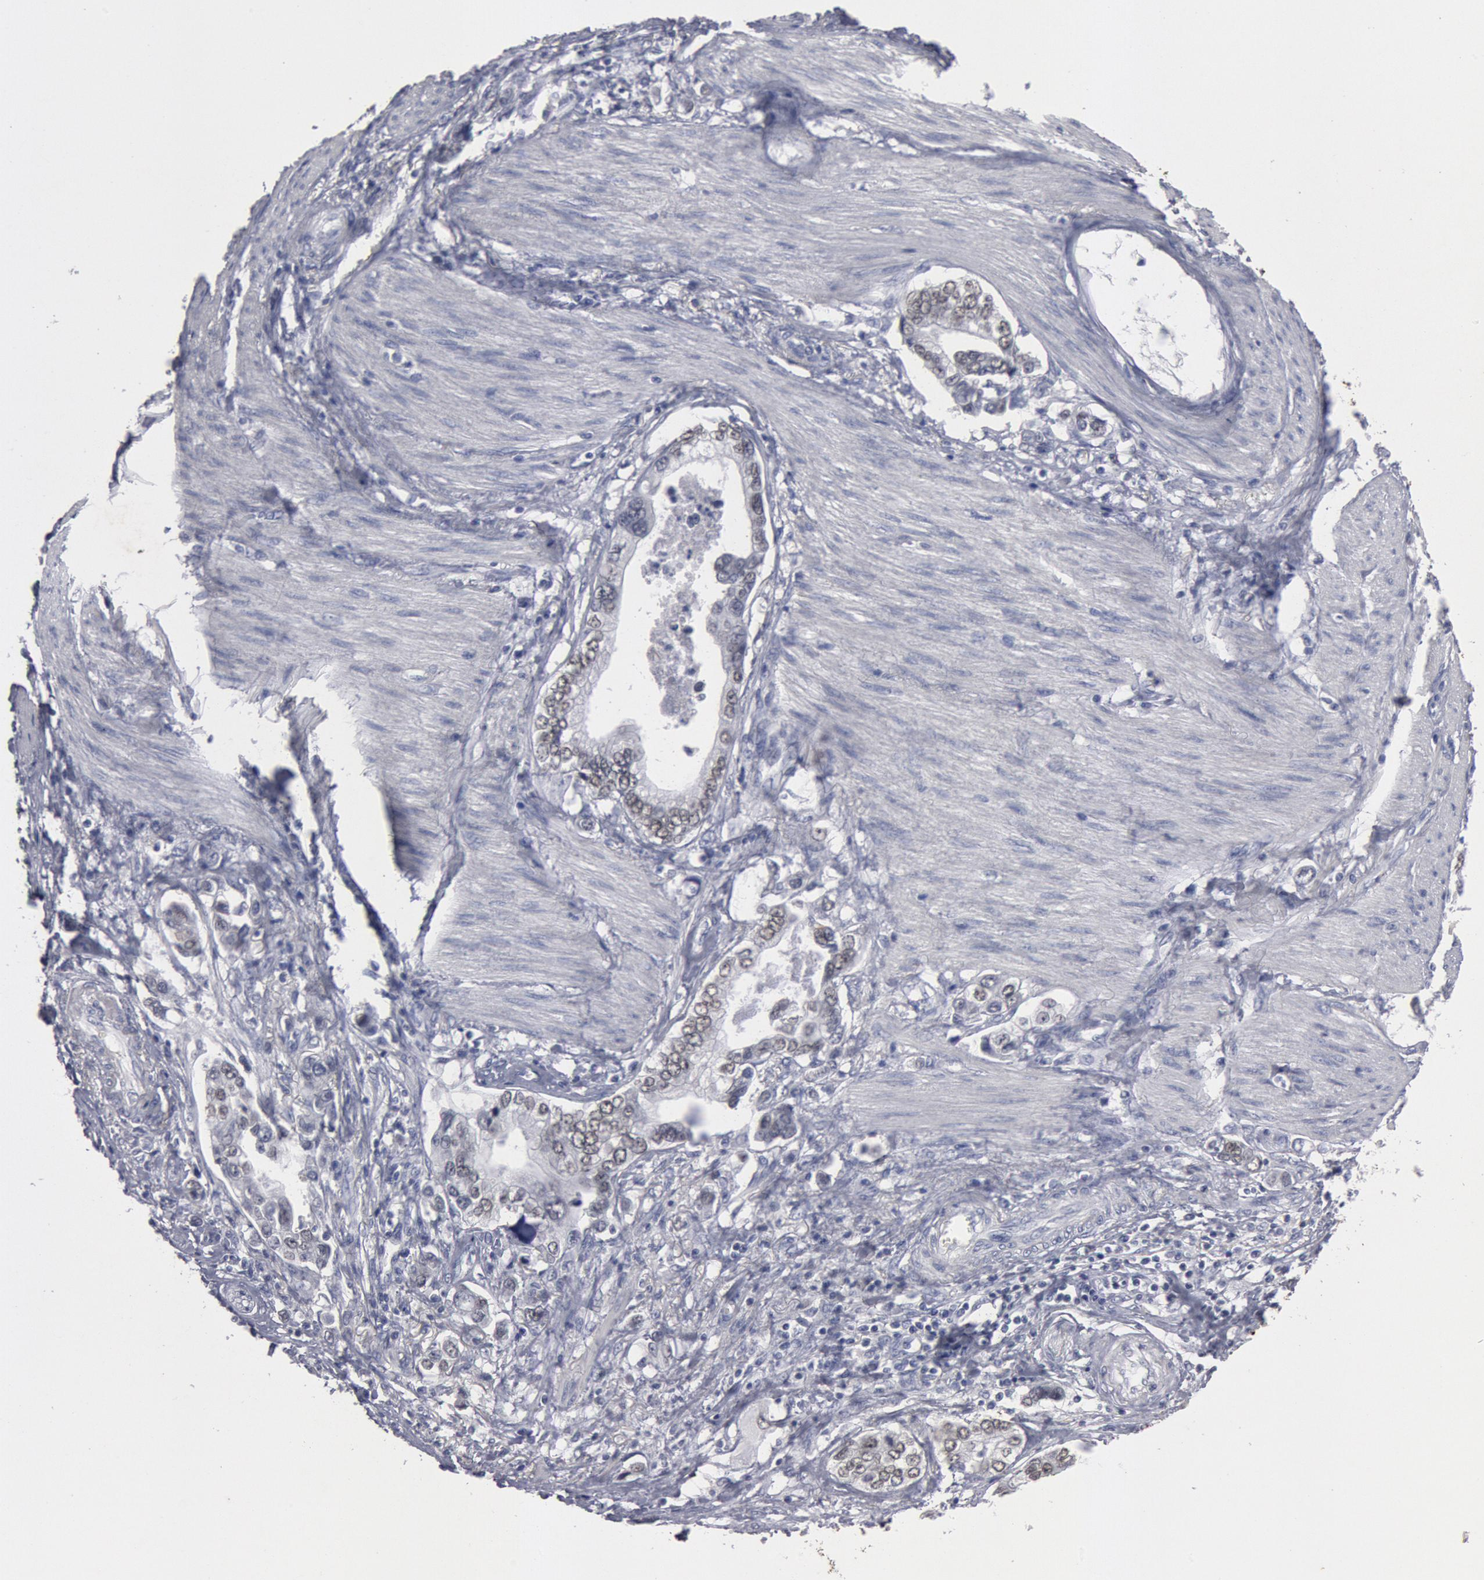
{"staining": {"intensity": "weak", "quantity": "25%-75%", "location": "nuclear"}, "tissue": "stomach cancer", "cell_type": "Tumor cells", "image_type": "cancer", "snomed": [{"axis": "morphology", "description": "Adenocarcinoma, NOS"}, {"axis": "topography", "description": "Pancreas"}, {"axis": "topography", "description": "Stomach, upper"}], "caption": "Immunohistochemical staining of adenocarcinoma (stomach) demonstrates low levels of weak nuclear positivity in approximately 25%-75% of tumor cells. (DAB IHC with brightfield microscopy, high magnification).", "gene": "FOXA2", "patient": {"sex": "male", "age": 77}}